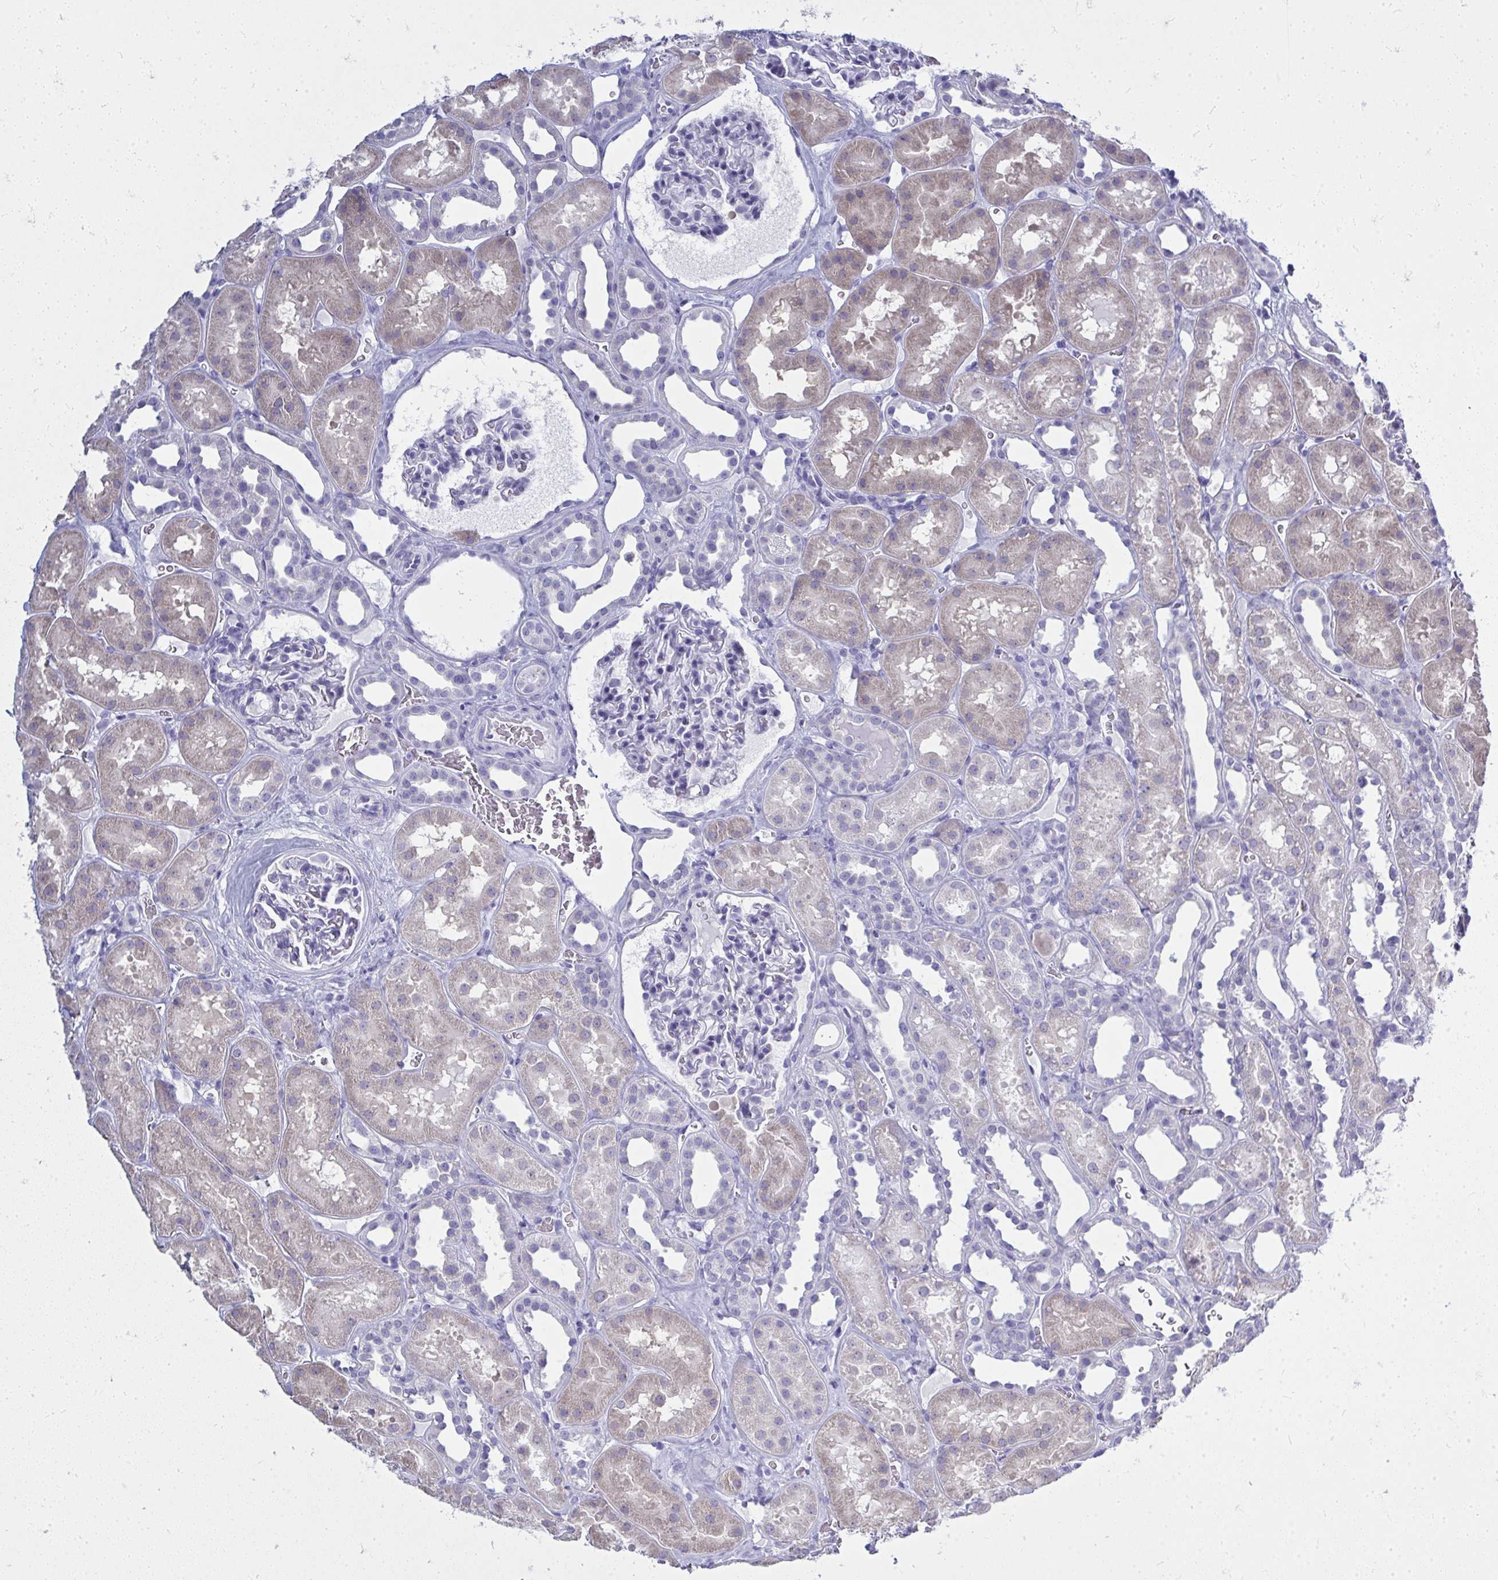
{"staining": {"intensity": "negative", "quantity": "none", "location": "none"}, "tissue": "kidney", "cell_type": "Cells in glomeruli", "image_type": "normal", "snomed": [{"axis": "morphology", "description": "Normal tissue, NOS"}, {"axis": "topography", "description": "Kidney"}], "caption": "This is an immunohistochemistry image of normal human kidney. There is no positivity in cells in glomeruli.", "gene": "QDPR", "patient": {"sex": "female", "age": 41}}